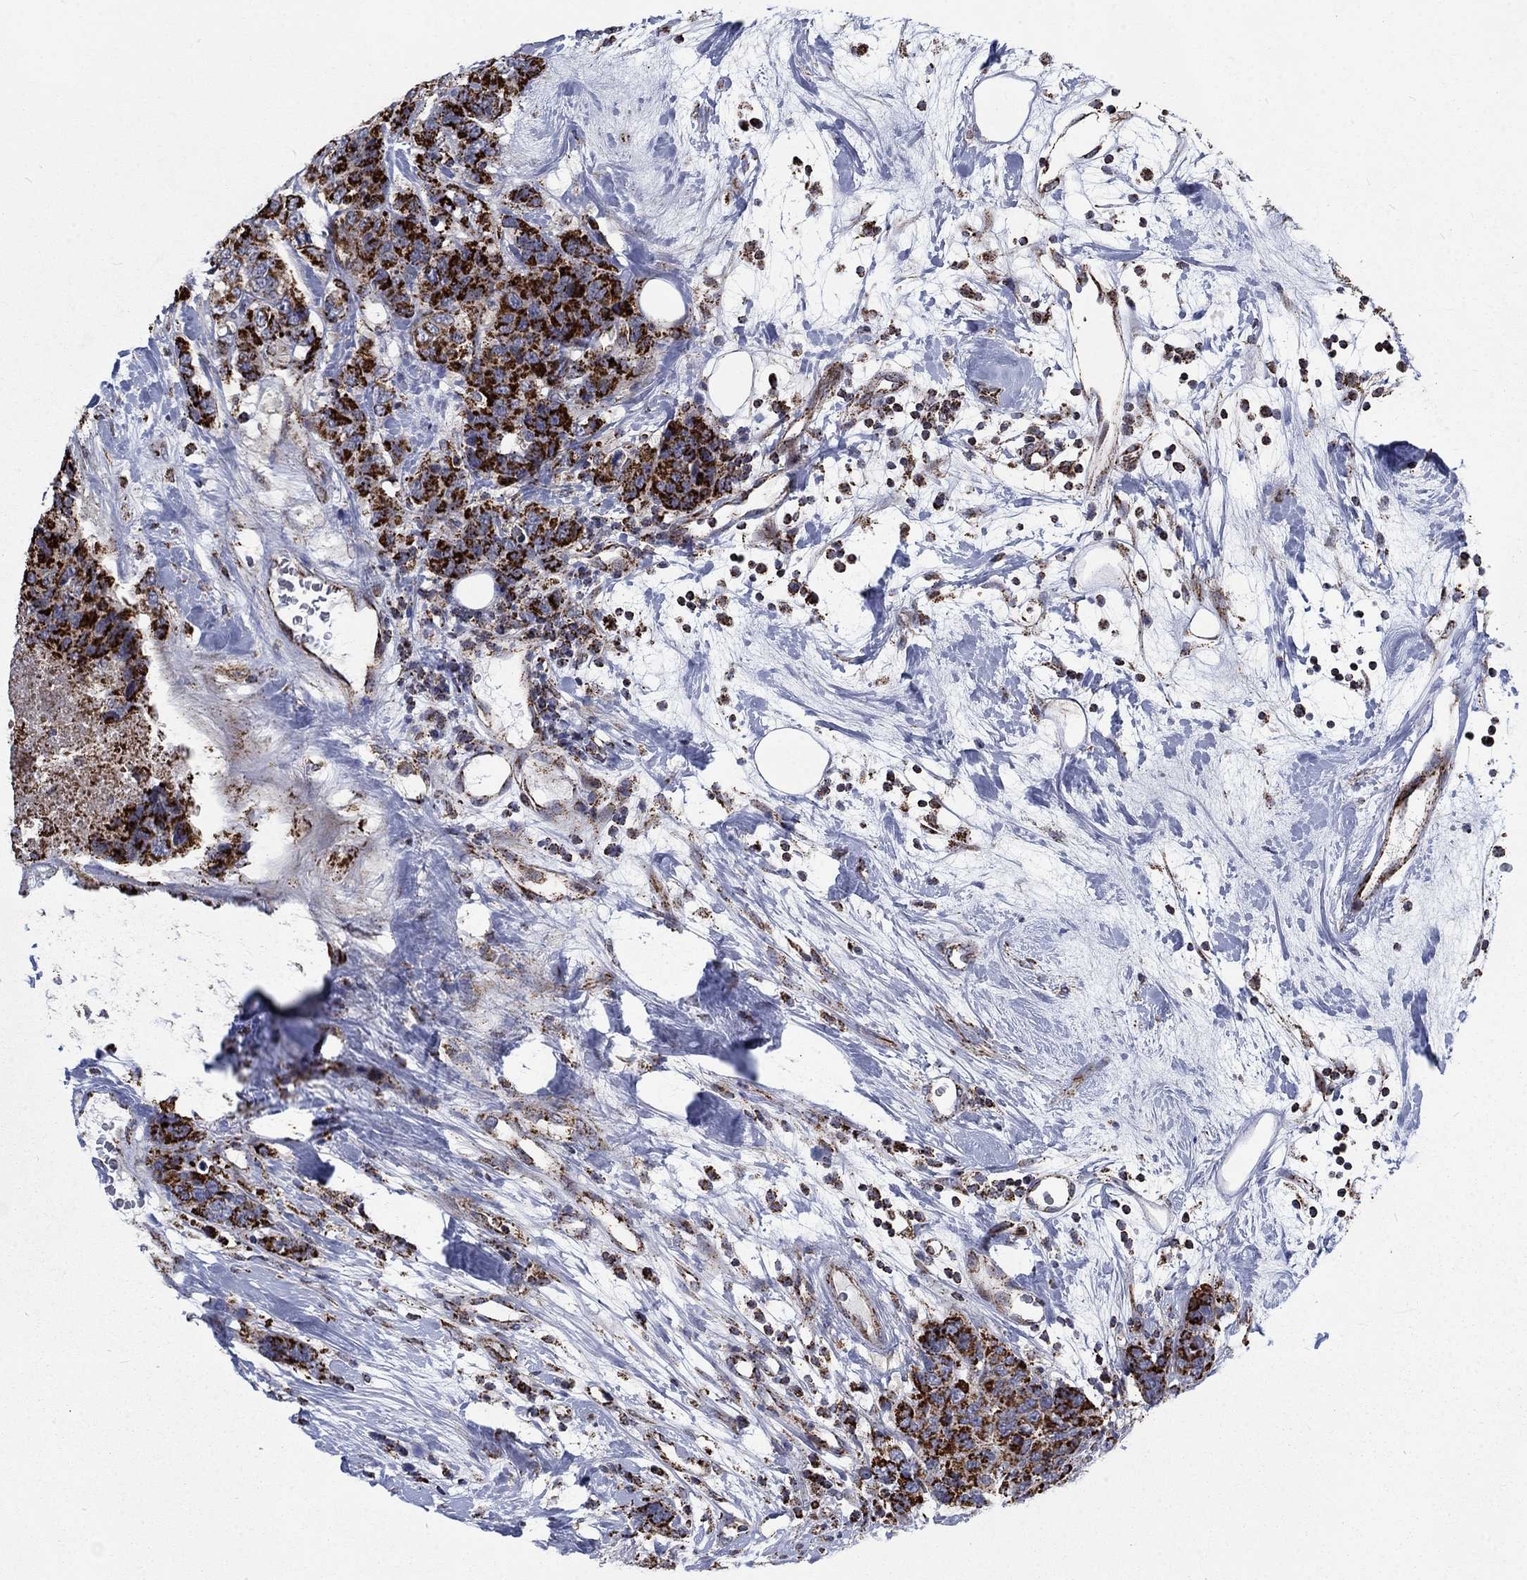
{"staining": {"intensity": "strong", "quantity": ">75%", "location": "cytoplasmic/membranous"}, "tissue": "breast cancer", "cell_type": "Tumor cells", "image_type": "cancer", "snomed": [{"axis": "morphology", "description": "Lobular carcinoma"}, {"axis": "topography", "description": "Breast"}], "caption": "A photomicrograph of breast lobular carcinoma stained for a protein displays strong cytoplasmic/membranous brown staining in tumor cells. (DAB IHC with brightfield microscopy, high magnification).", "gene": "MOAP1", "patient": {"sex": "female", "age": 59}}